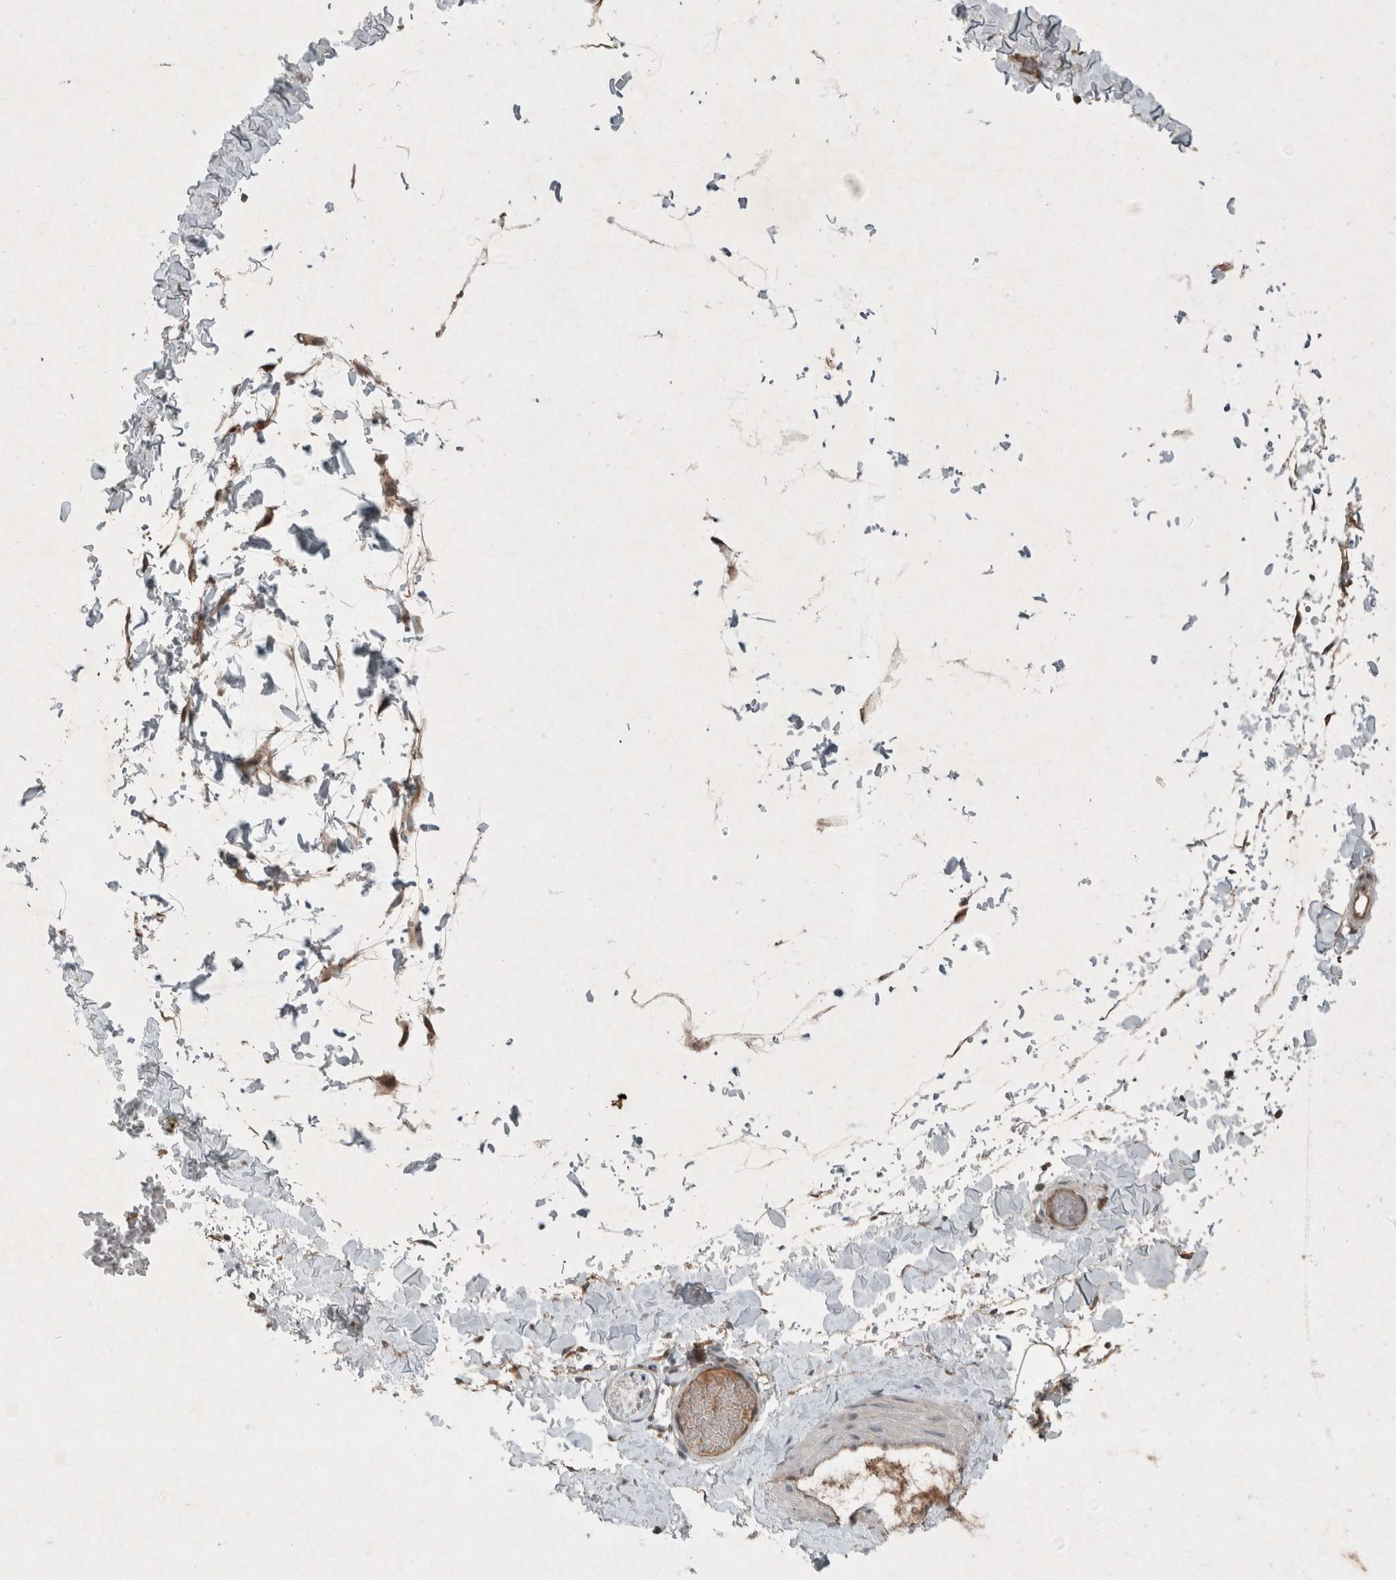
{"staining": {"intensity": "negative", "quantity": "none", "location": "none"}, "tissue": "adipose tissue", "cell_type": "Adipocytes", "image_type": "normal", "snomed": [{"axis": "morphology", "description": "Normal tissue, NOS"}, {"axis": "topography", "description": "Adipose tissue"}, {"axis": "topography", "description": "Vascular tissue"}, {"axis": "topography", "description": "Peripheral nerve tissue"}], "caption": "Photomicrograph shows no significant protein expression in adipocytes of unremarkable adipose tissue. (Brightfield microscopy of DAB (3,3'-diaminobenzidine) immunohistochemistry at high magnification).", "gene": "ENSG00000285245", "patient": {"sex": "male", "age": 25}}